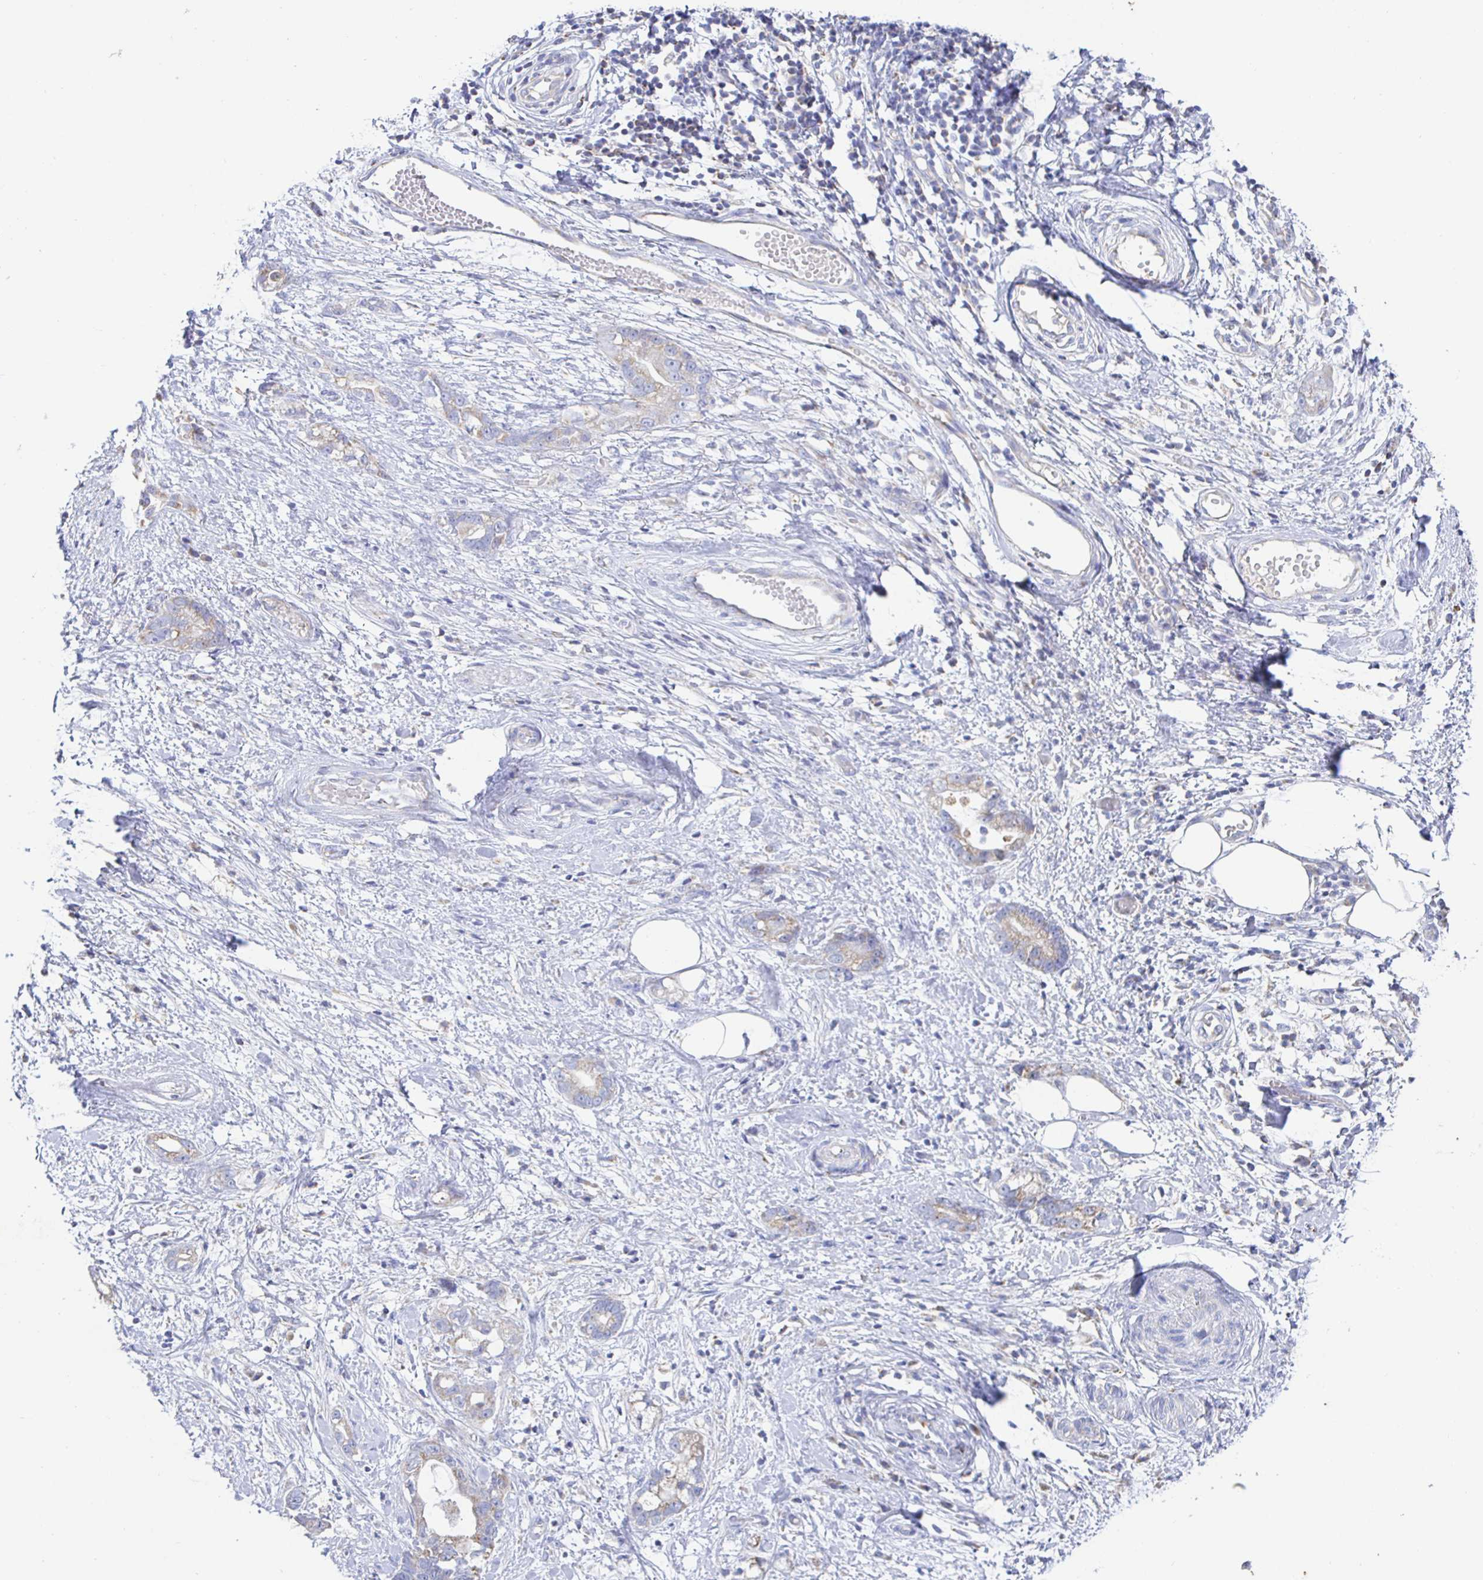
{"staining": {"intensity": "weak", "quantity": "25%-75%", "location": "cytoplasmic/membranous"}, "tissue": "stomach cancer", "cell_type": "Tumor cells", "image_type": "cancer", "snomed": [{"axis": "morphology", "description": "Adenocarcinoma, NOS"}, {"axis": "topography", "description": "Stomach"}], "caption": "The histopathology image exhibits staining of stomach adenocarcinoma, revealing weak cytoplasmic/membranous protein expression (brown color) within tumor cells. (DAB (3,3'-diaminobenzidine) IHC, brown staining for protein, blue staining for nuclei).", "gene": "SYNGR4", "patient": {"sex": "male", "age": 55}}